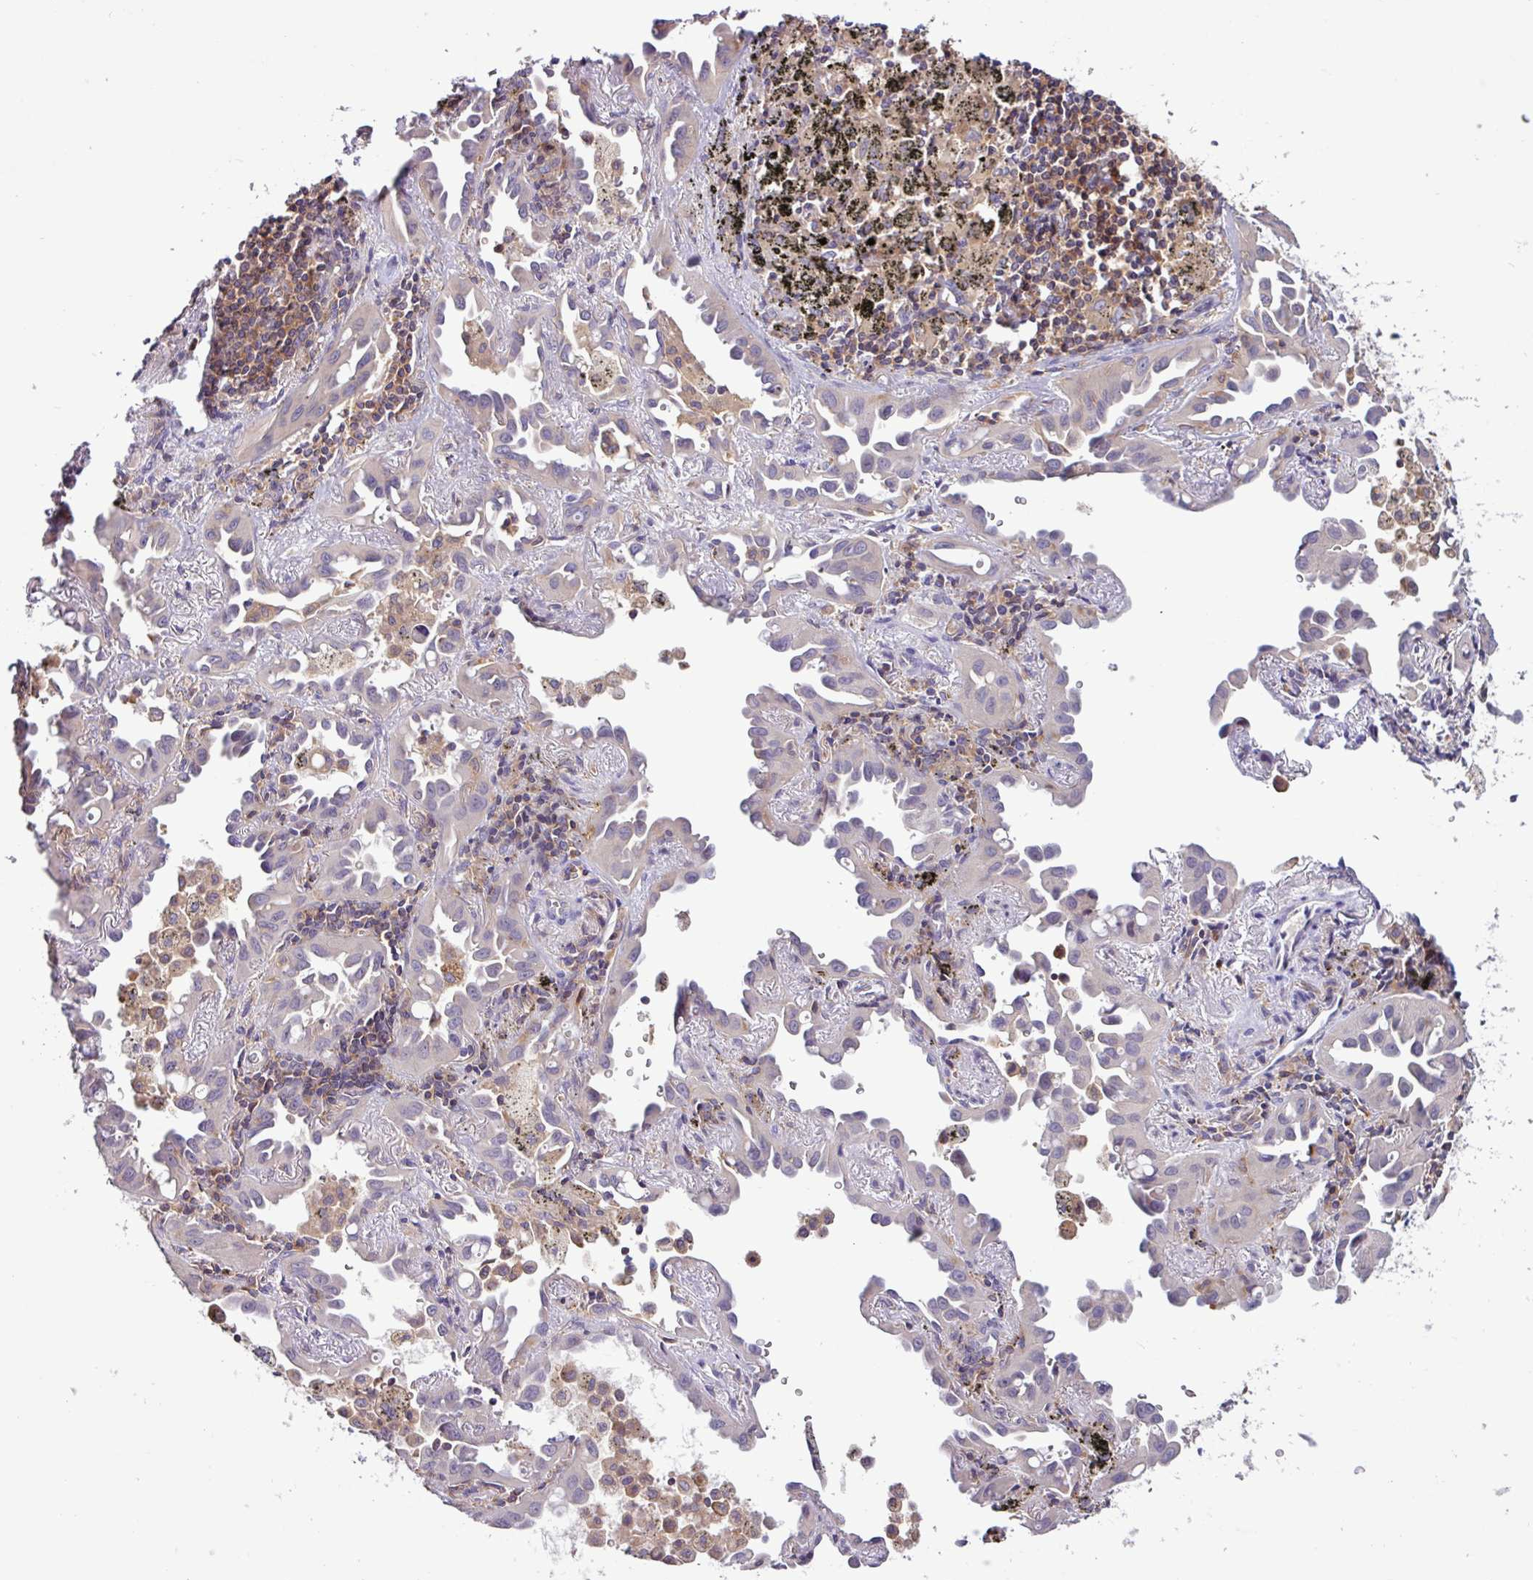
{"staining": {"intensity": "moderate", "quantity": "<25%", "location": "cytoplasmic/membranous"}, "tissue": "lung cancer", "cell_type": "Tumor cells", "image_type": "cancer", "snomed": [{"axis": "morphology", "description": "Adenocarcinoma, NOS"}, {"axis": "topography", "description": "Lung"}], "caption": "This is a micrograph of immunohistochemistry staining of adenocarcinoma (lung), which shows moderate staining in the cytoplasmic/membranous of tumor cells.", "gene": "ACTR3", "patient": {"sex": "male", "age": 68}}